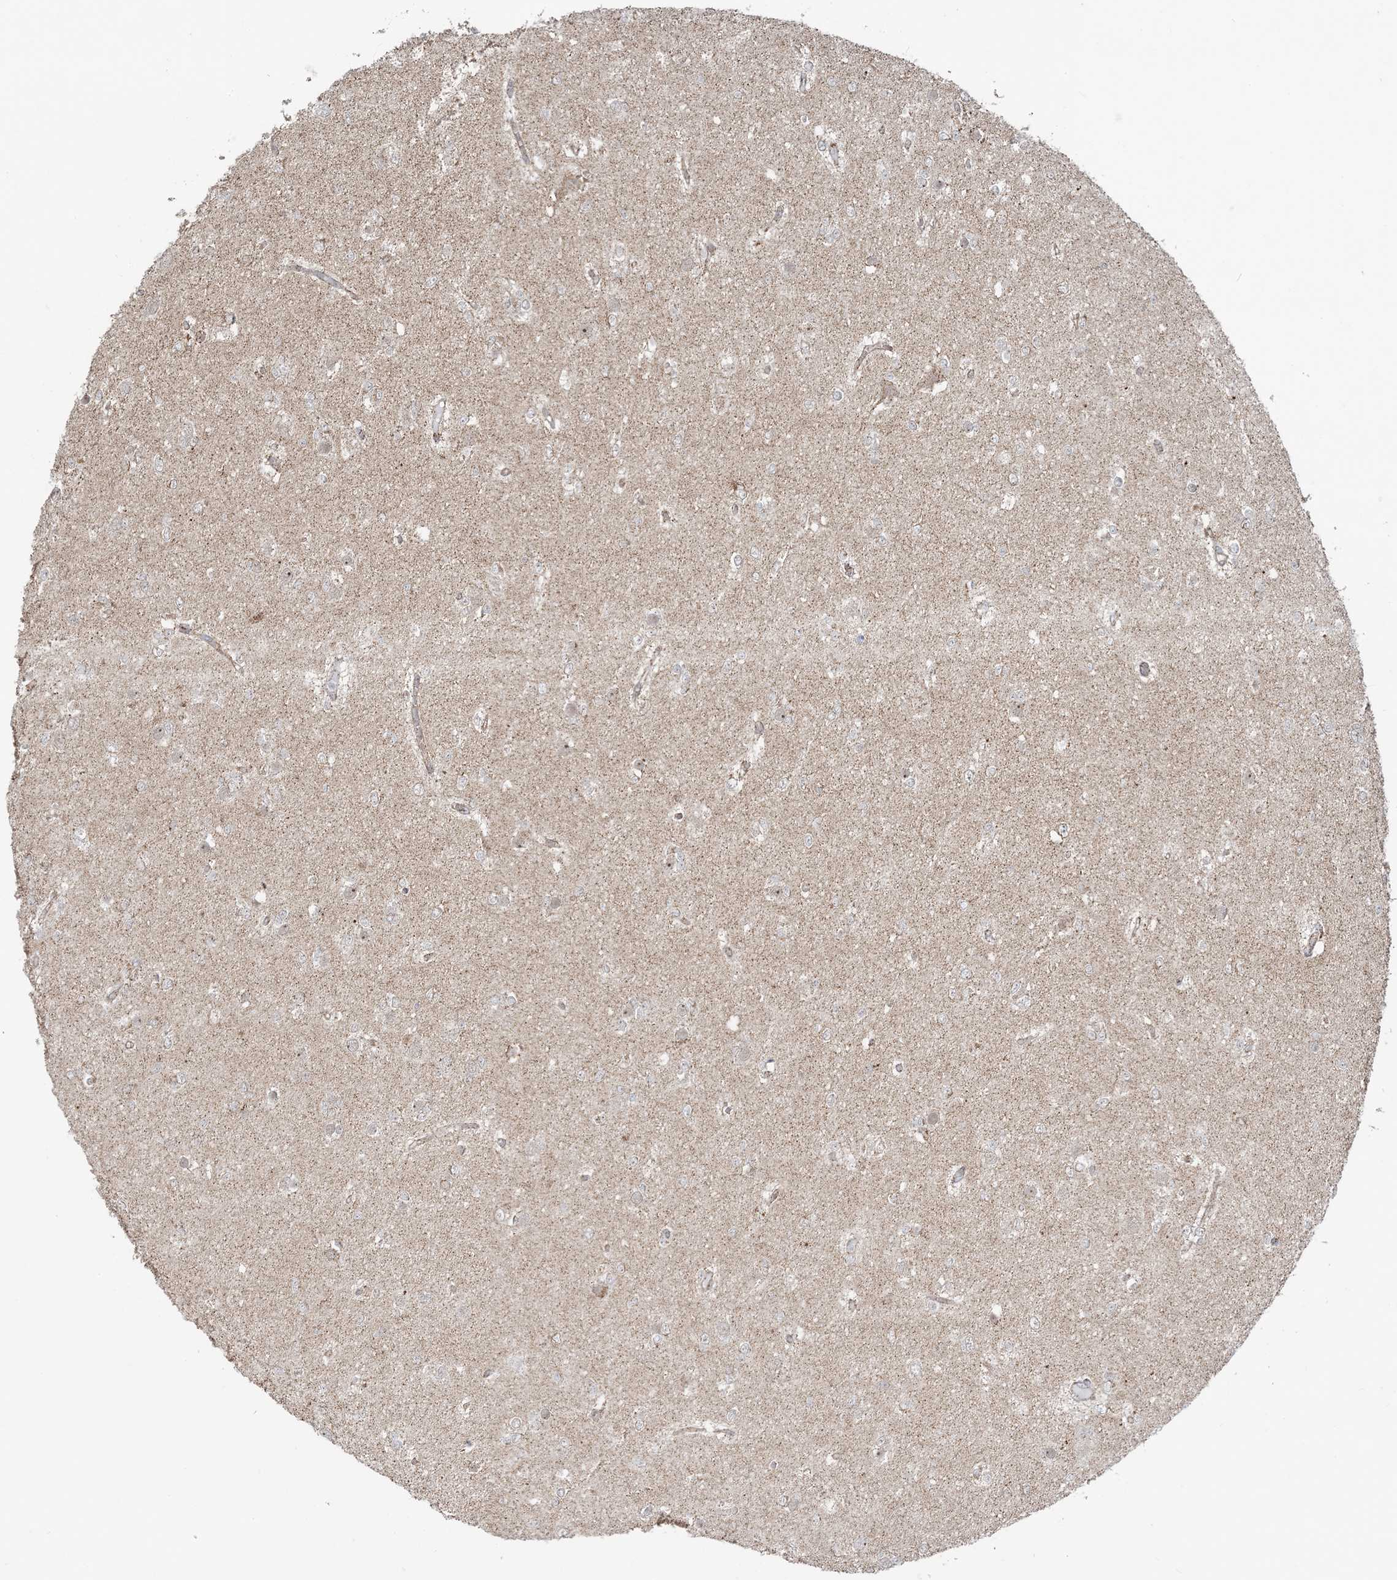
{"staining": {"intensity": "negative", "quantity": "none", "location": "none"}, "tissue": "glioma", "cell_type": "Tumor cells", "image_type": "cancer", "snomed": [{"axis": "morphology", "description": "Glioma, malignant, Low grade"}, {"axis": "topography", "description": "Brain"}], "caption": "IHC image of human glioma stained for a protein (brown), which shows no expression in tumor cells.", "gene": "MAPKBP1", "patient": {"sex": "female", "age": 22}}